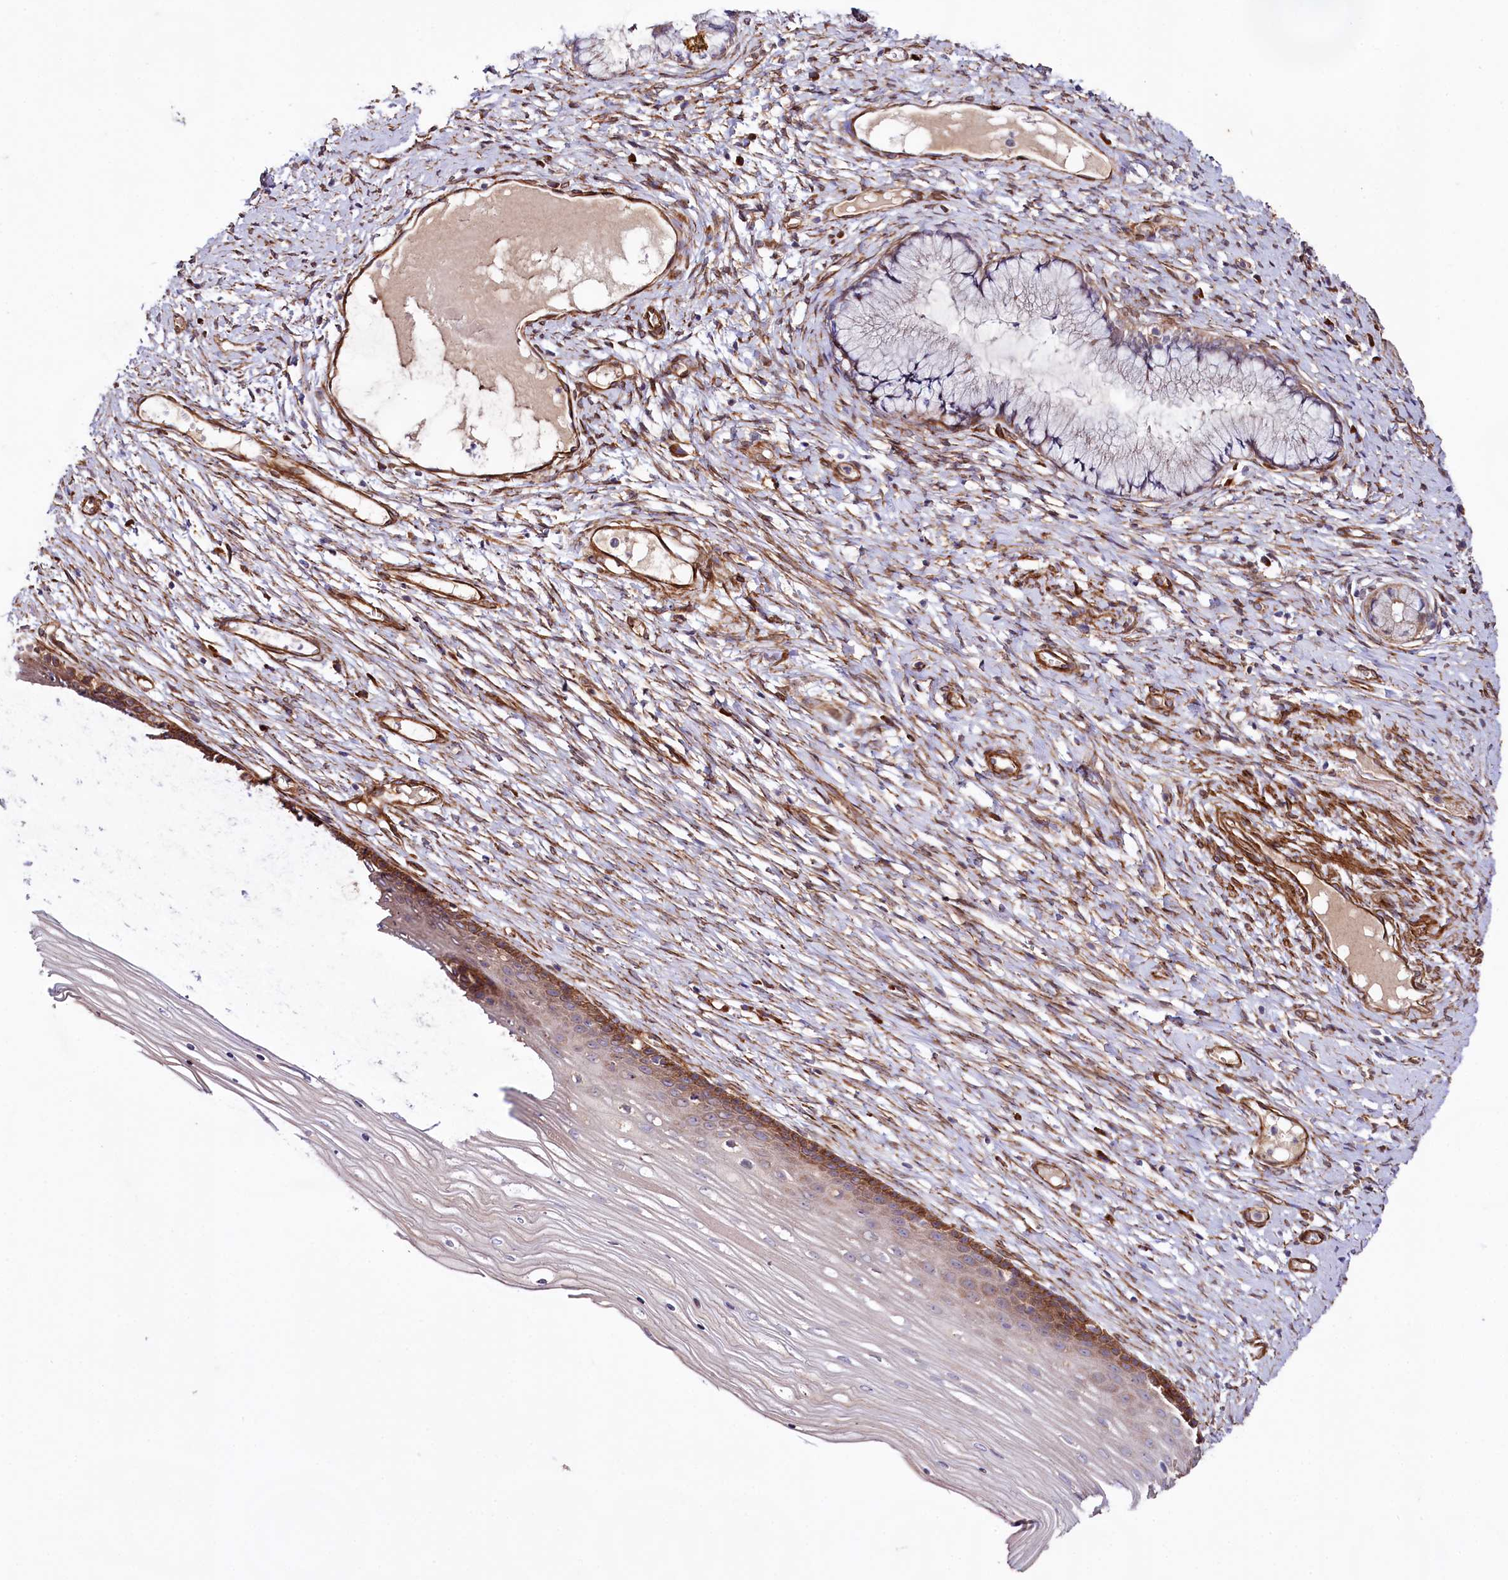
{"staining": {"intensity": "negative", "quantity": "none", "location": "none"}, "tissue": "cervix", "cell_type": "Glandular cells", "image_type": "normal", "snomed": [{"axis": "morphology", "description": "Normal tissue, NOS"}, {"axis": "topography", "description": "Cervix"}], "caption": "Histopathology image shows no protein positivity in glandular cells of unremarkable cervix. Brightfield microscopy of IHC stained with DAB (3,3'-diaminobenzidine) (brown) and hematoxylin (blue), captured at high magnification.", "gene": "SPATS2", "patient": {"sex": "female", "age": 42}}